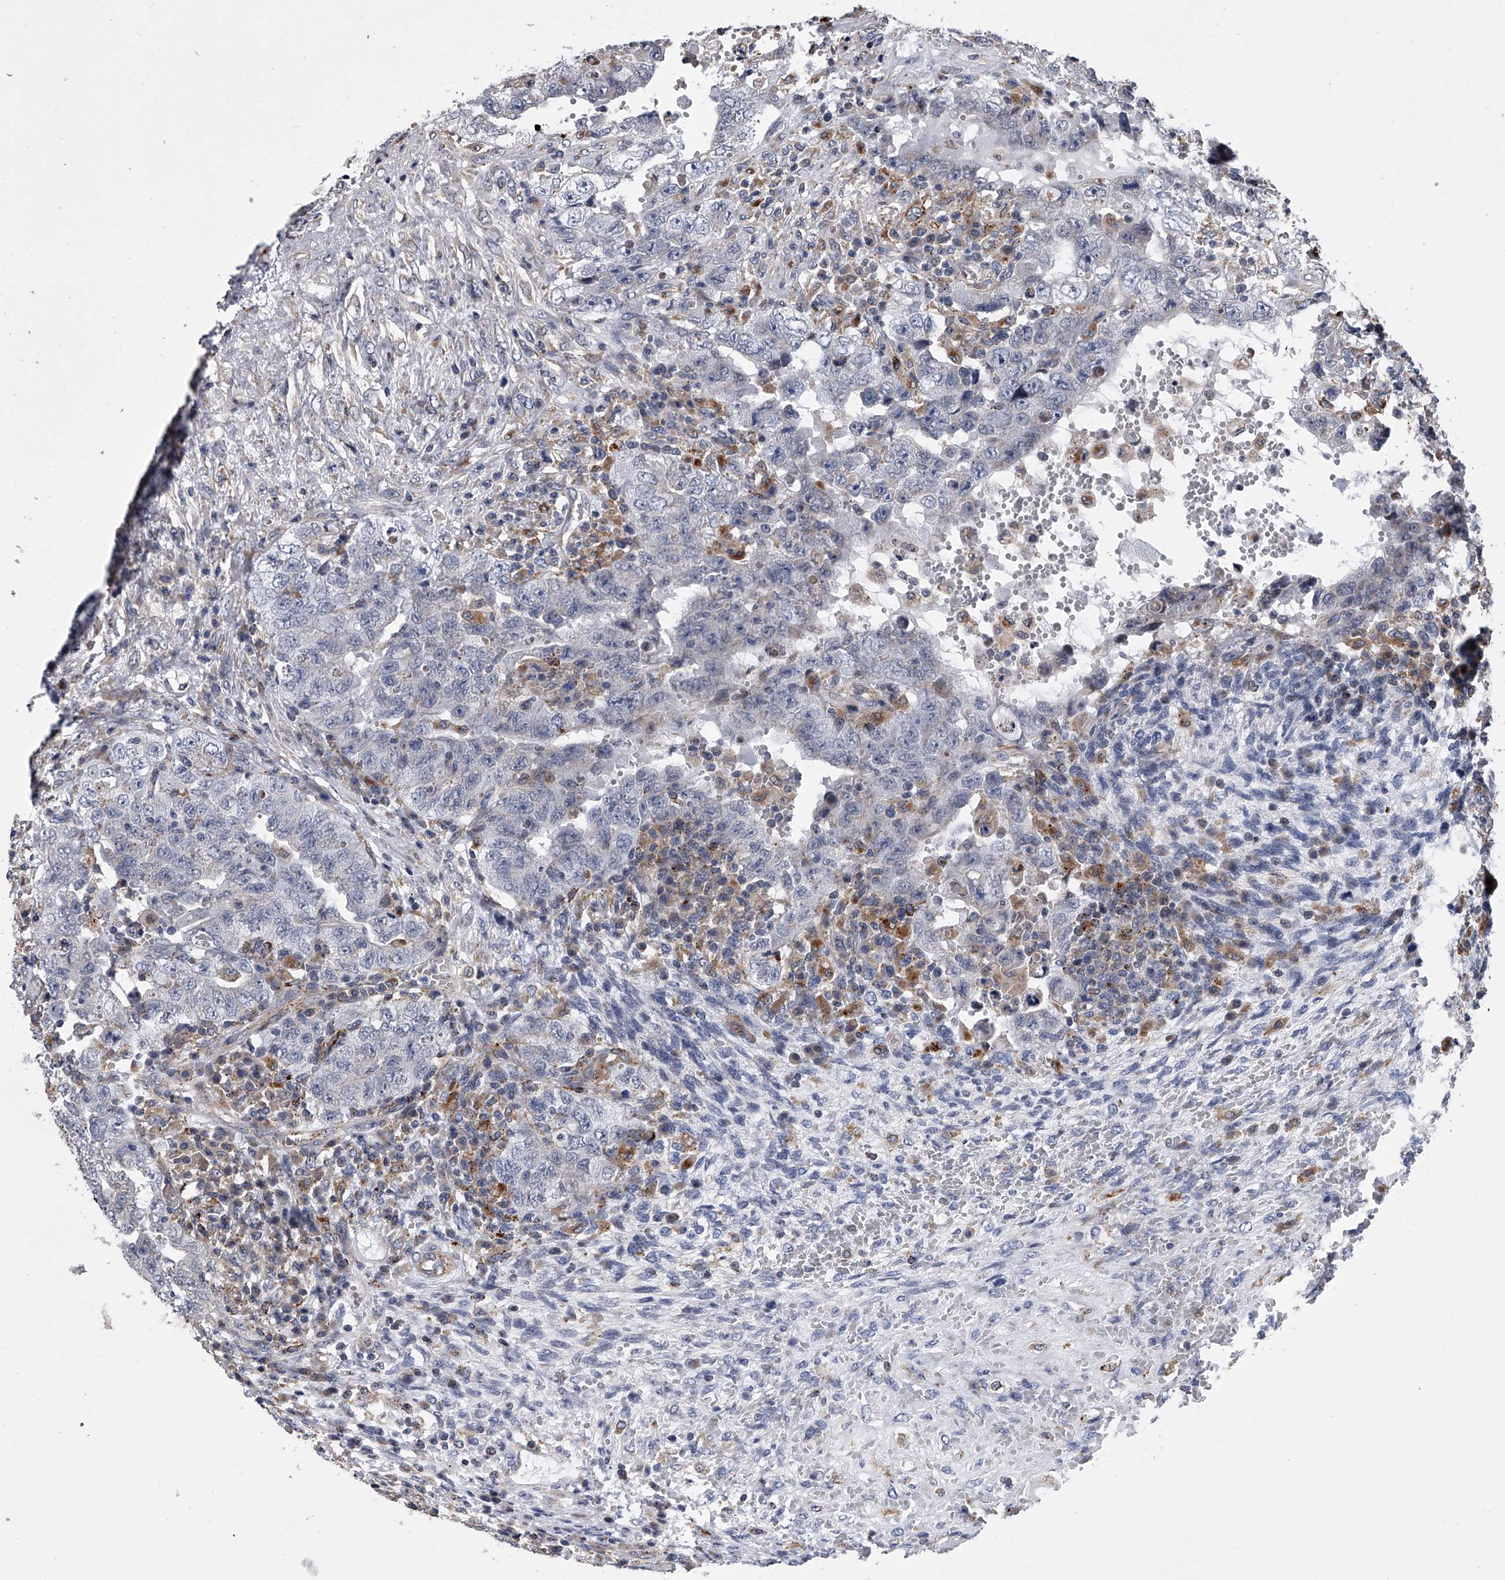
{"staining": {"intensity": "negative", "quantity": "none", "location": "none"}, "tissue": "testis cancer", "cell_type": "Tumor cells", "image_type": "cancer", "snomed": [{"axis": "morphology", "description": "Carcinoma, Embryonal, NOS"}, {"axis": "topography", "description": "Testis"}], "caption": "High power microscopy image of an immunohistochemistry photomicrograph of testis cancer (embryonal carcinoma), revealing no significant positivity in tumor cells.", "gene": "TRIM8", "patient": {"sex": "male", "age": 26}}